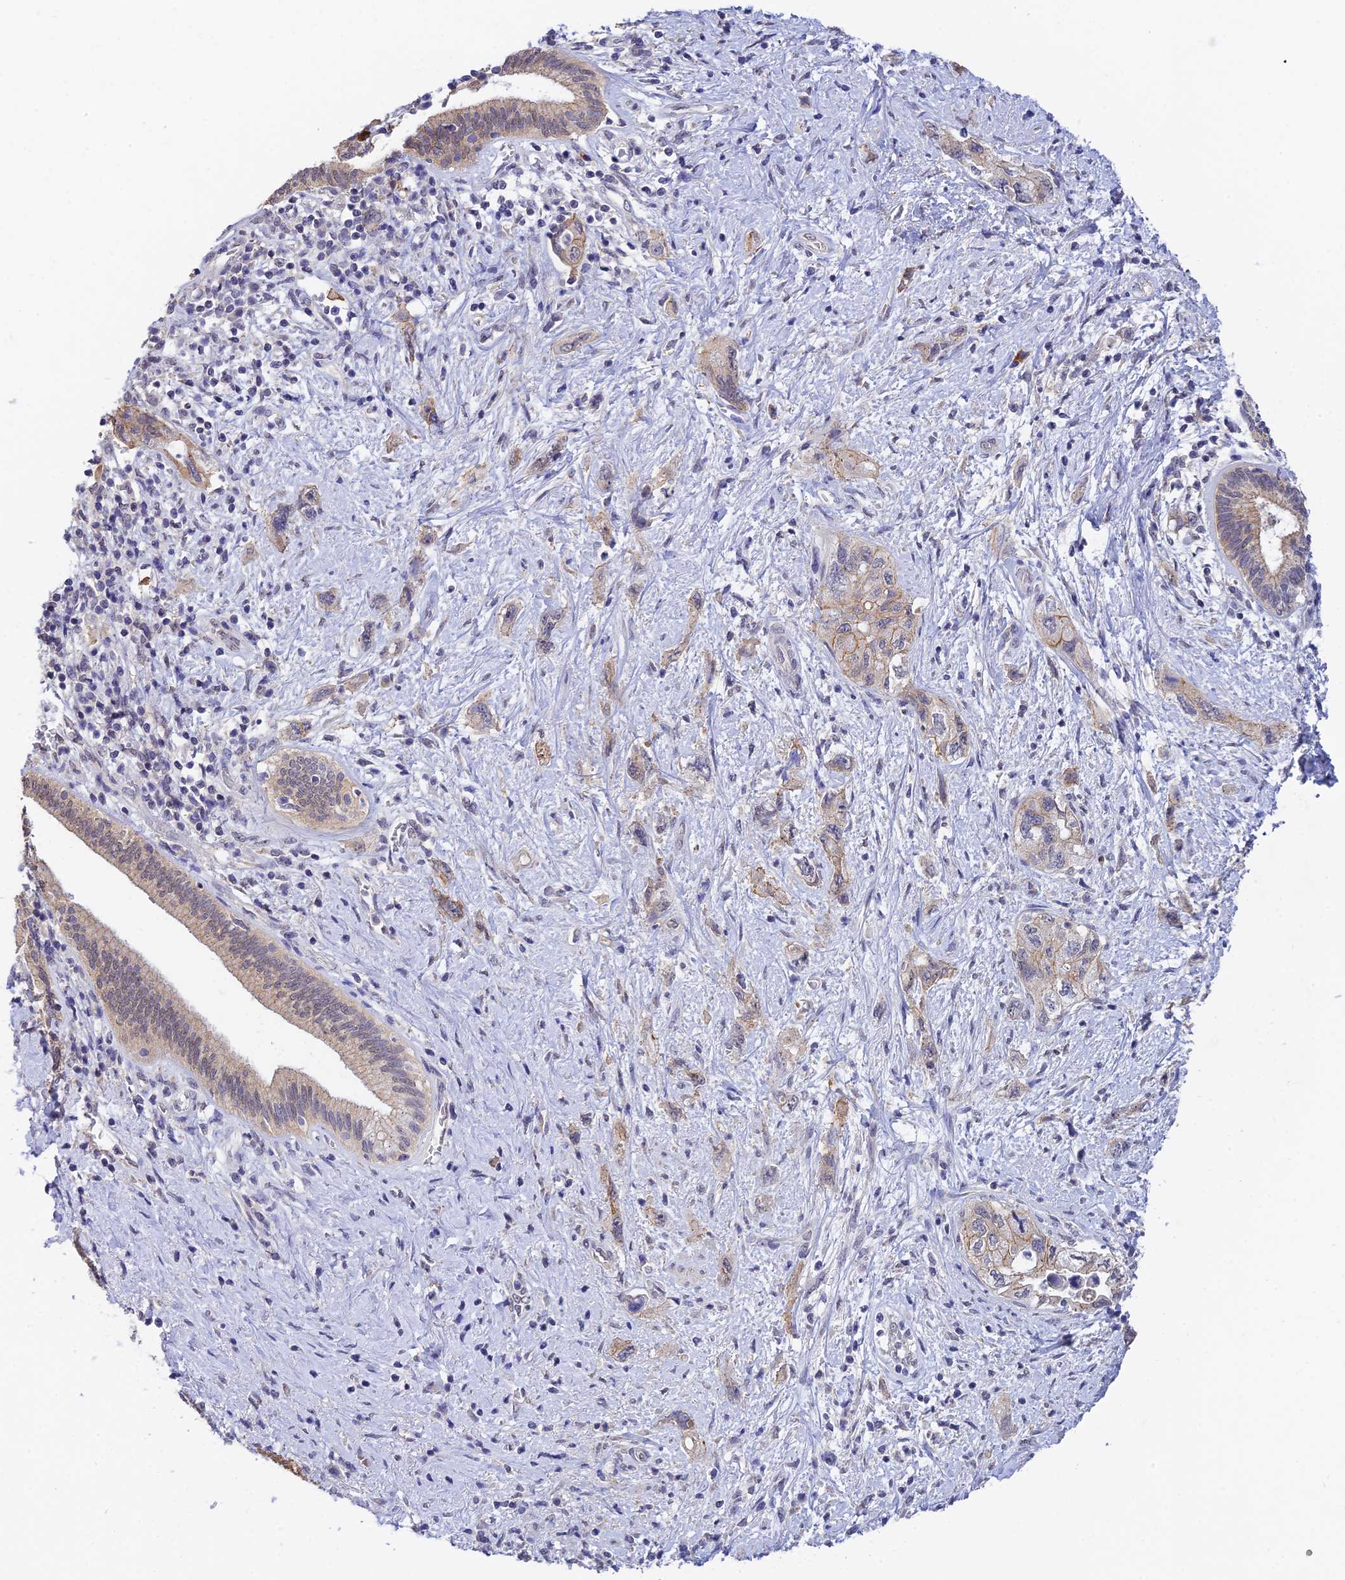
{"staining": {"intensity": "moderate", "quantity": "25%-75%", "location": "cytoplasmic/membranous"}, "tissue": "pancreatic cancer", "cell_type": "Tumor cells", "image_type": "cancer", "snomed": [{"axis": "morphology", "description": "Adenocarcinoma, NOS"}, {"axis": "topography", "description": "Pancreas"}], "caption": "Immunohistochemistry of pancreatic adenocarcinoma demonstrates medium levels of moderate cytoplasmic/membranous staining in about 25%-75% of tumor cells.", "gene": "HOXB1", "patient": {"sex": "female", "age": 73}}